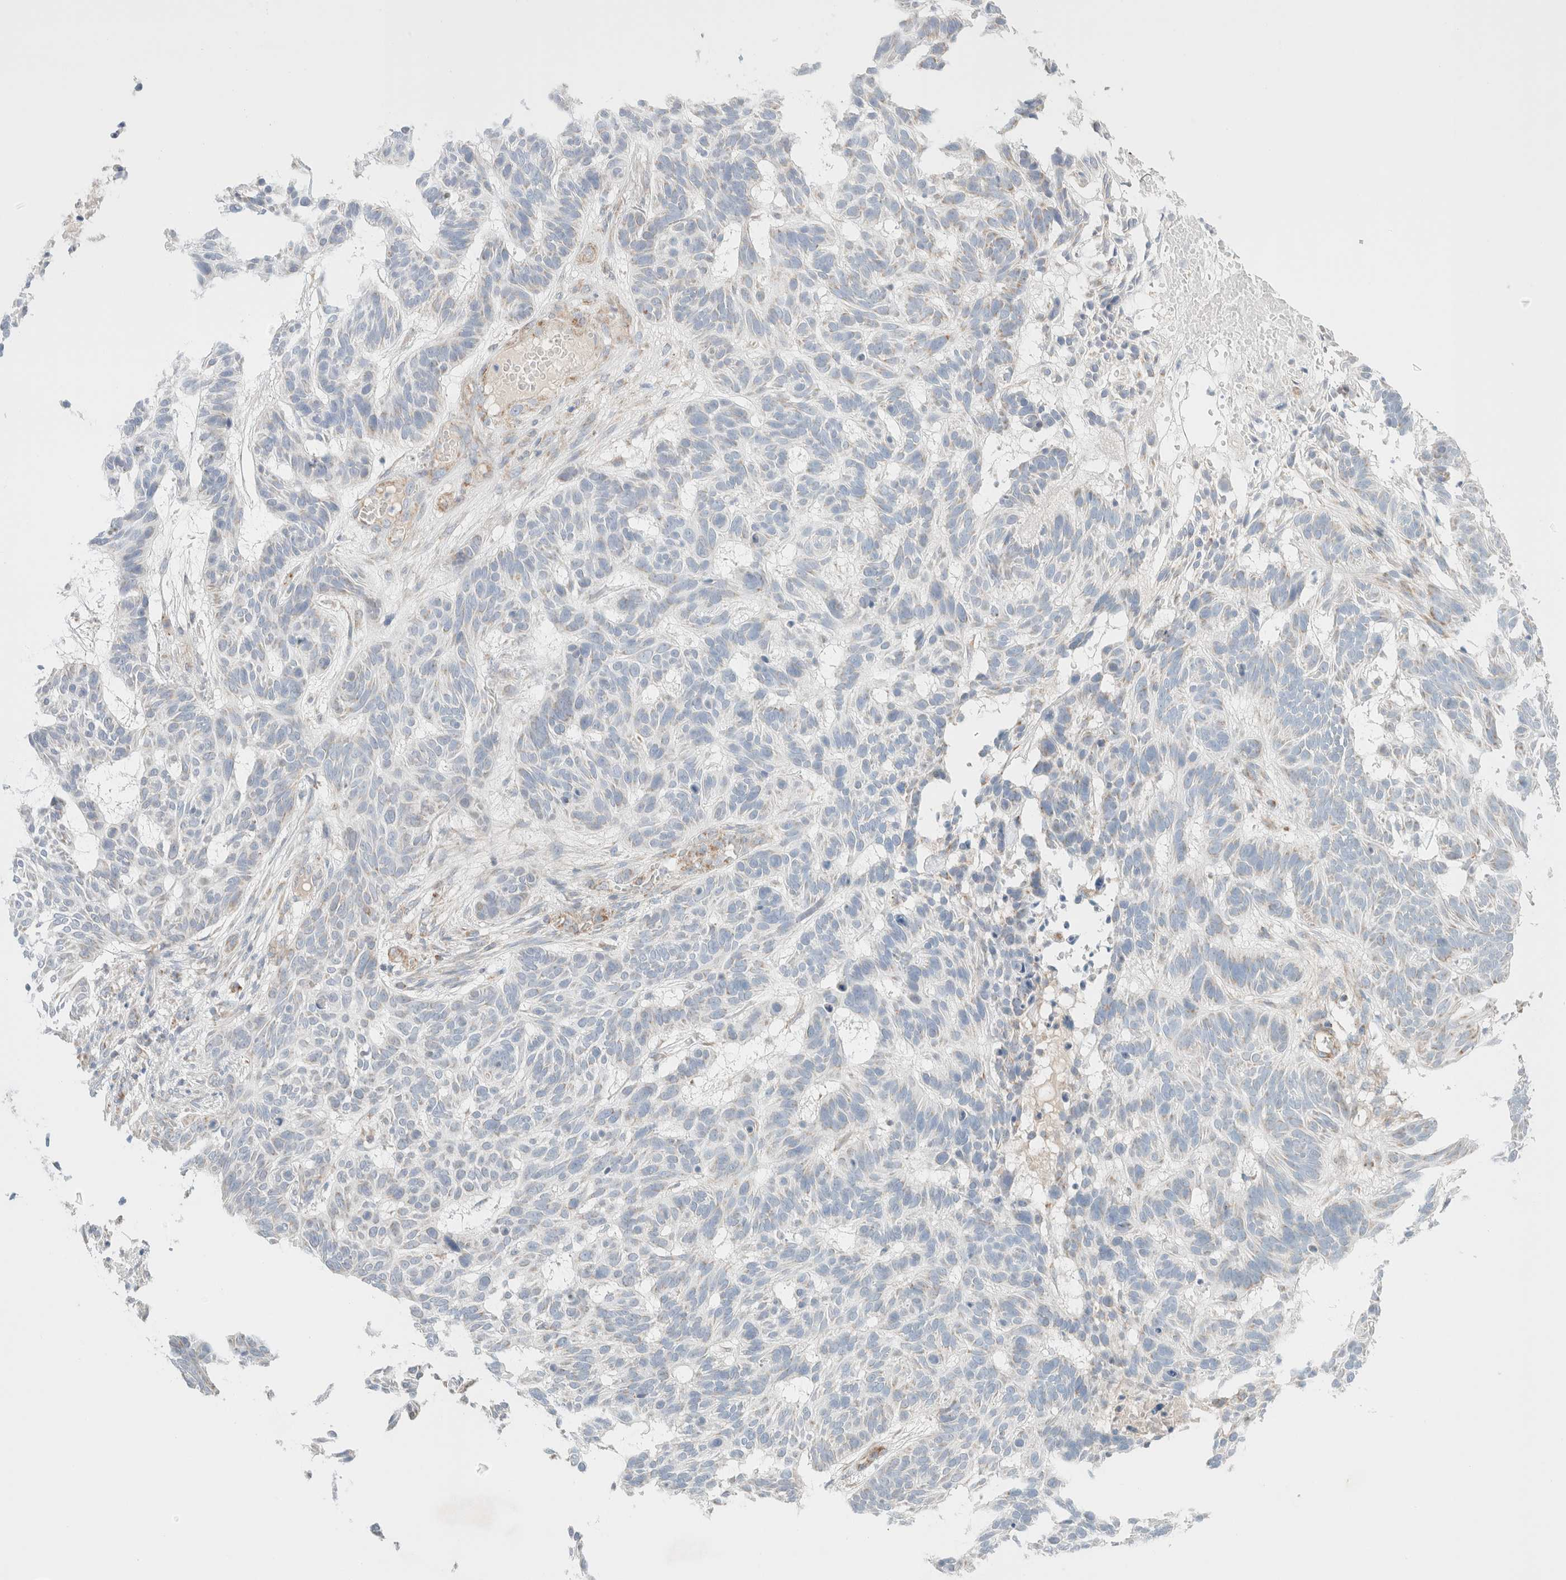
{"staining": {"intensity": "weak", "quantity": "<25%", "location": "cytoplasmic/membranous"}, "tissue": "skin cancer", "cell_type": "Tumor cells", "image_type": "cancer", "snomed": [{"axis": "morphology", "description": "Basal cell carcinoma"}, {"axis": "topography", "description": "Skin"}], "caption": "A high-resolution micrograph shows immunohistochemistry staining of basal cell carcinoma (skin), which shows no significant positivity in tumor cells.", "gene": "MRM3", "patient": {"sex": "male", "age": 85}}